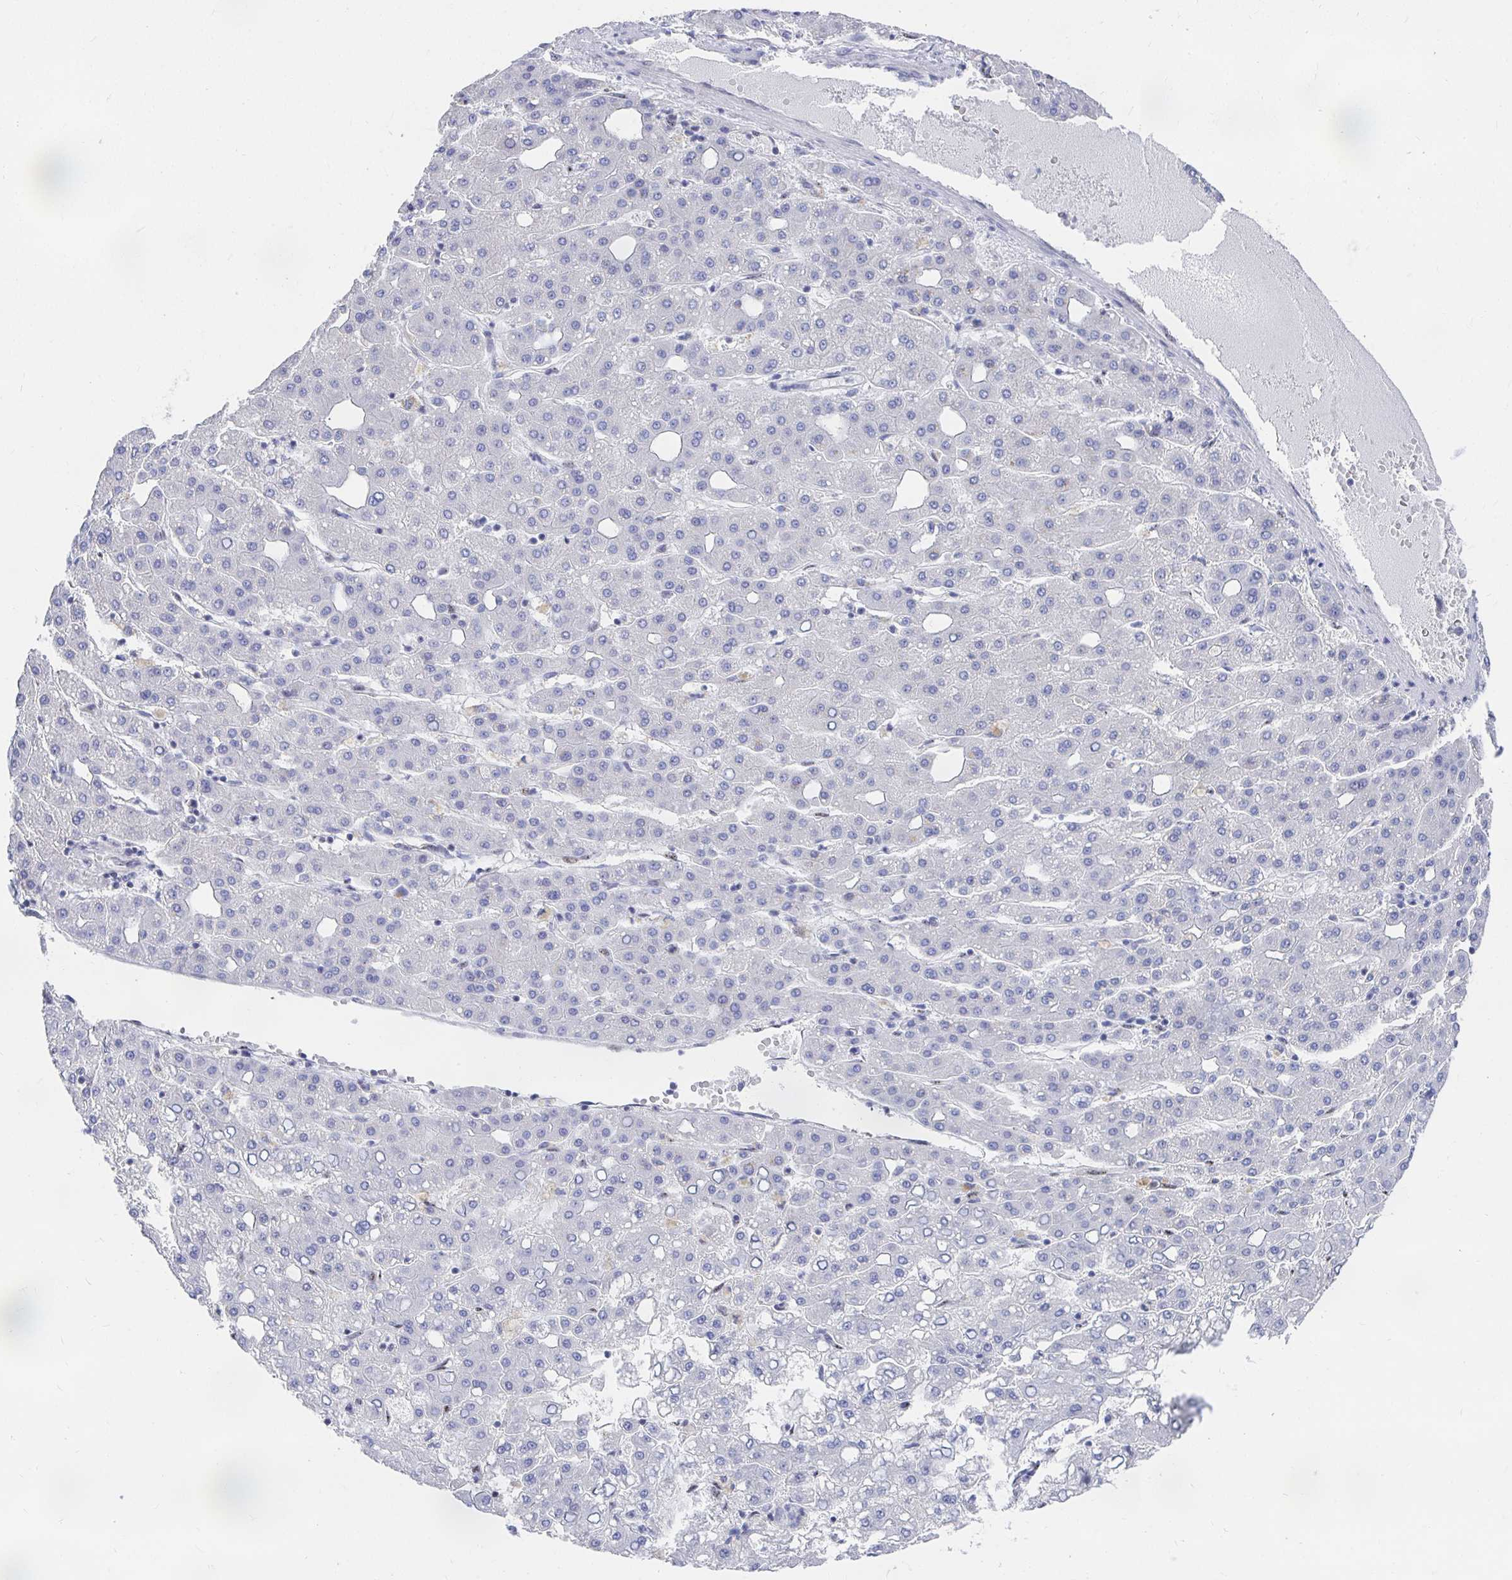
{"staining": {"intensity": "negative", "quantity": "none", "location": "none"}, "tissue": "liver cancer", "cell_type": "Tumor cells", "image_type": "cancer", "snomed": [{"axis": "morphology", "description": "Carcinoma, Hepatocellular, NOS"}, {"axis": "topography", "description": "Liver"}], "caption": "Tumor cells show no significant protein expression in liver hepatocellular carcinoma.", "gene": "CLIC3", "patient": {"sex": "male", "age": 65}}